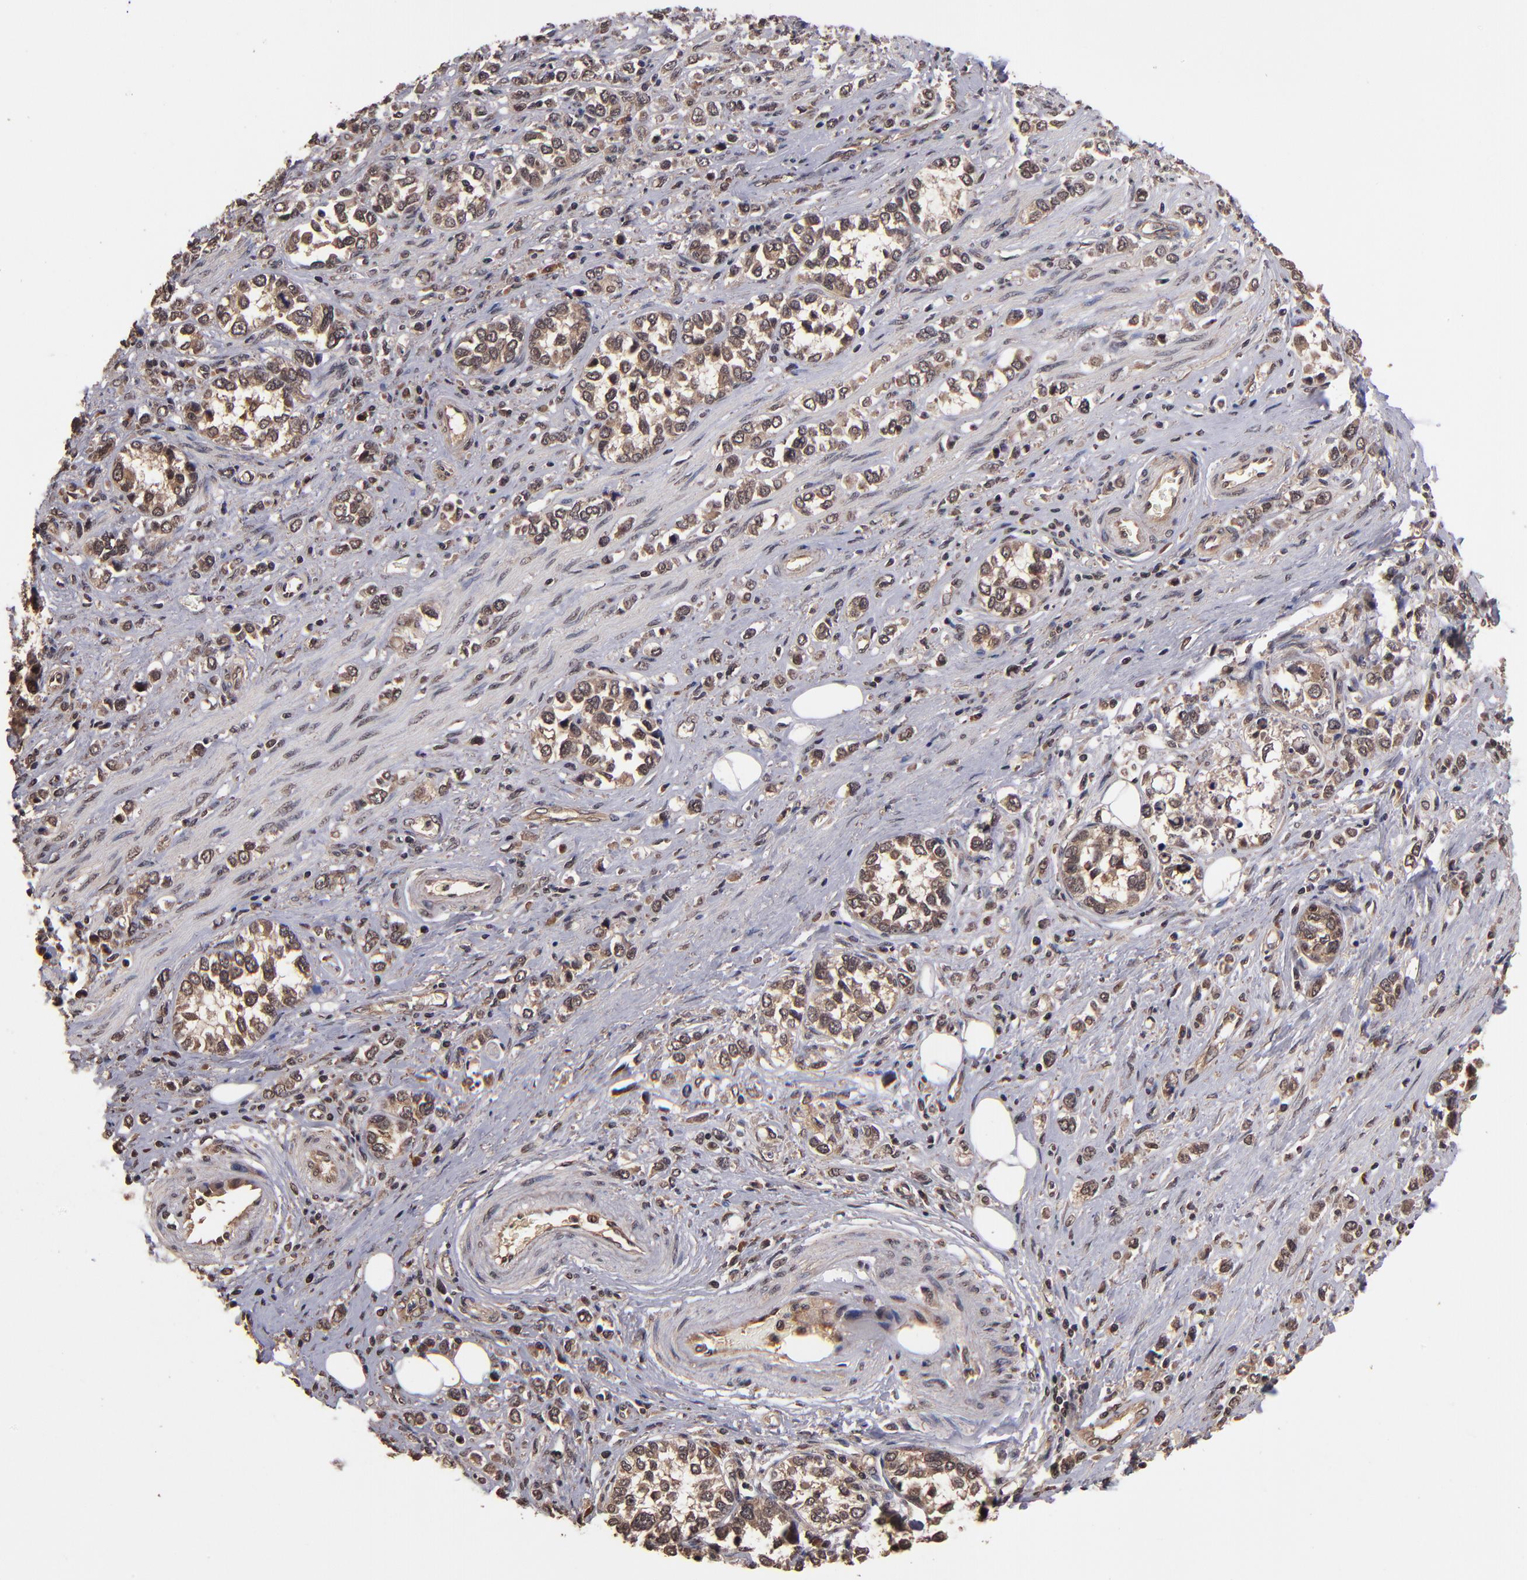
{"staining": {"intensity": "moderate", "quantity": ">75%", "location": "cytoplasmic/membranous"}, "tissue": "stomach cancer", "cell_type": "Tumor cells", "image_type": "cancer", "snomed": [{"axis": "morphology", "description": "Adenocarcinoma, NOS"}, {"axis": "topography", "description": "Stomach, upper"}], "caption": "Adenocarcinoma (stomach) was stained to show a protein in brown. There is medium levels of moderate cytoplasmic/membranous positivity in about >75% of tumor cells.", "gene": "NFE2L2", "patient": {"sex": "male", "age": 76}}